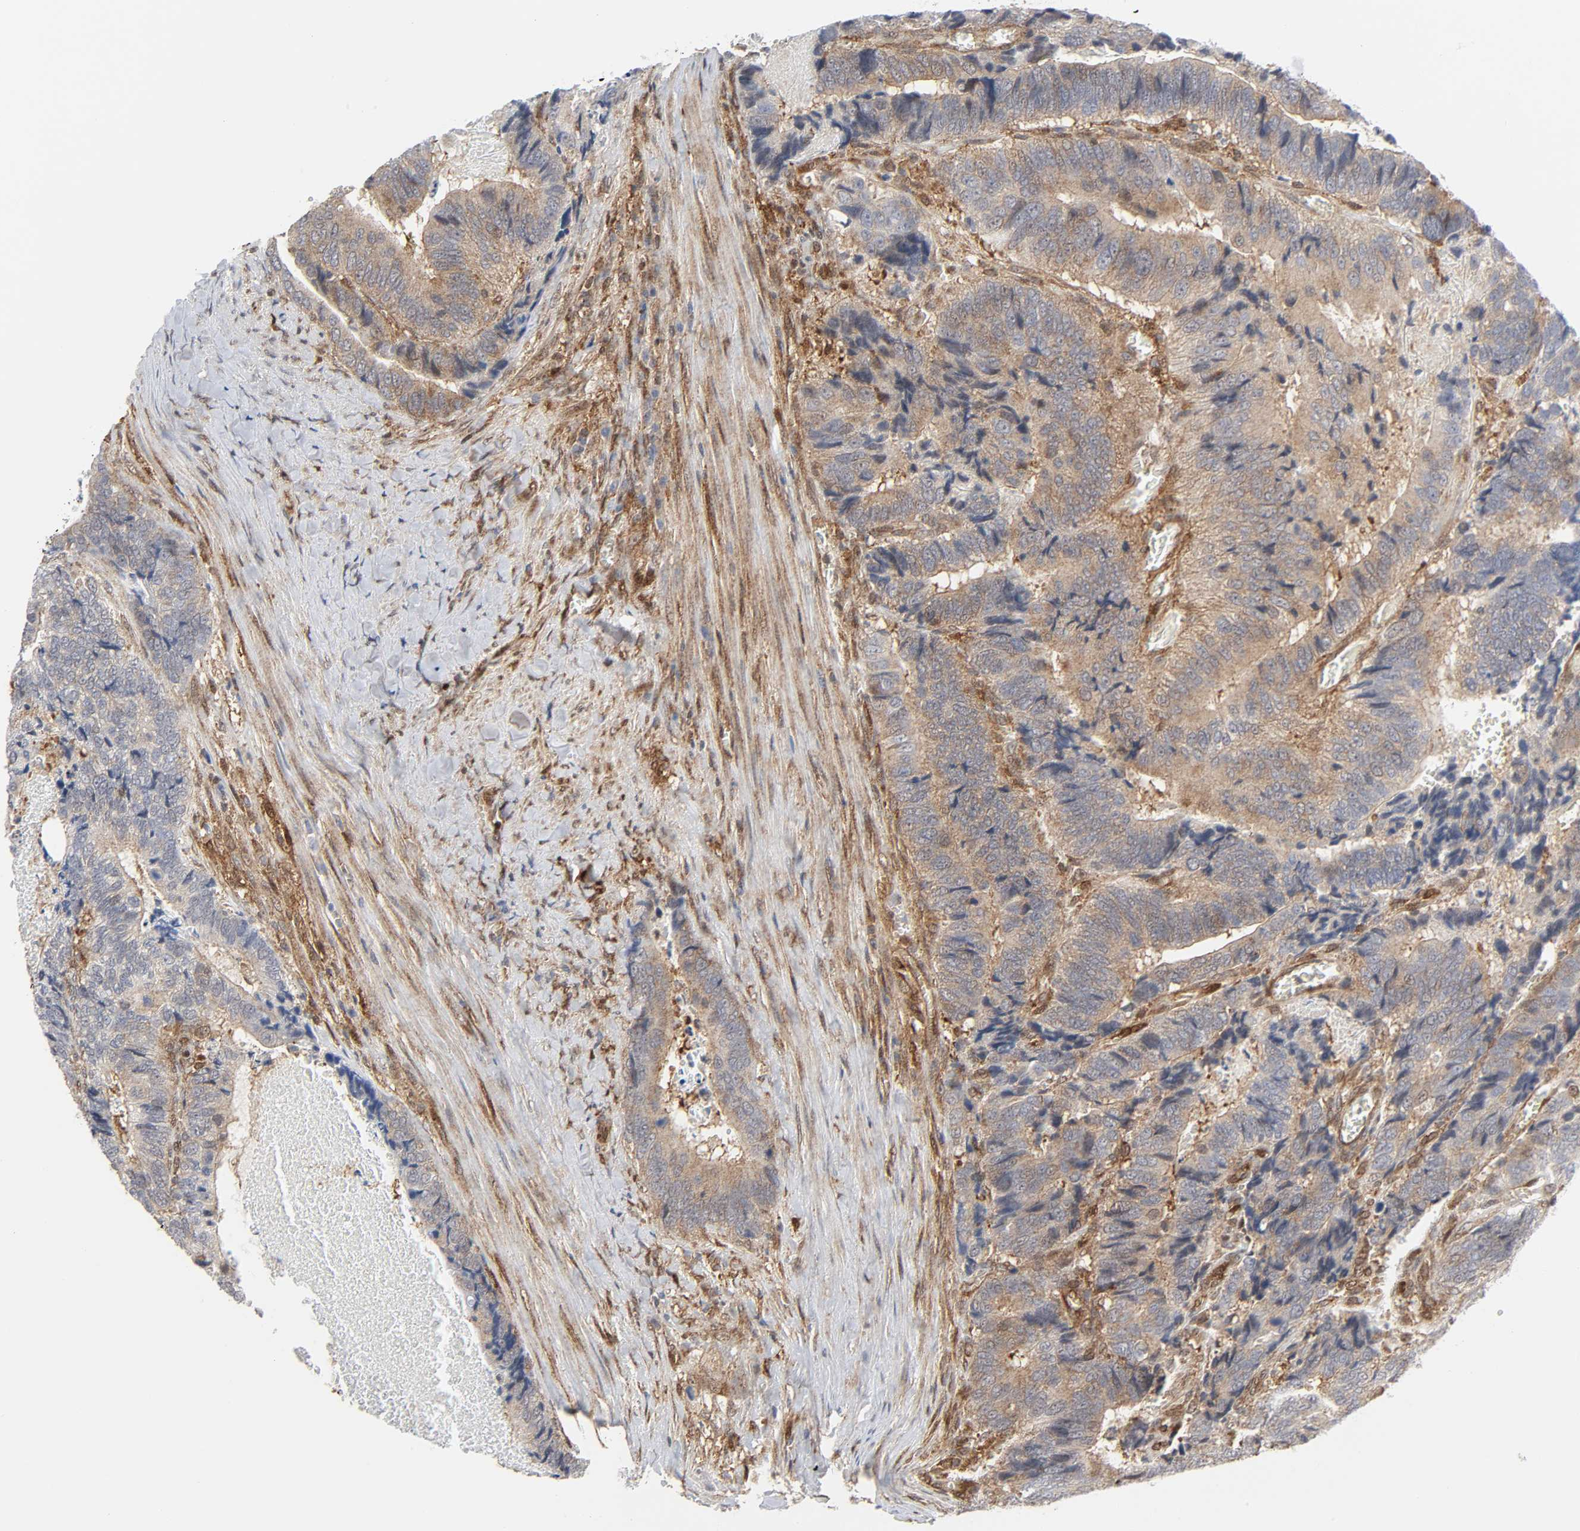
{"staining": {"intensity": "weak", "quantity": "25%-75%", "location": "cytoplasmic/membranous"}, "tissue": "colorectal cancer", "cell_type": "Tumor cells", "image_type": "cancer", "snomed": [{"axis": "morphology", "description": "Adenocarcinoma, NOS"}, {"axis": "topography", "description": "Colon"}], "caption": "Colorectal cancer (adenocarcinoma) stained with IHC reveals weak cytoplasmic/membranous staining in approximately 25%-75% of tumor cells. (DAB (3,3'-diaminobenzidine) IHC, brown staining for protein, blue staining for nuclei).", "gene": "MAPK1", "patient": {"sex": "male", "age": 72}}